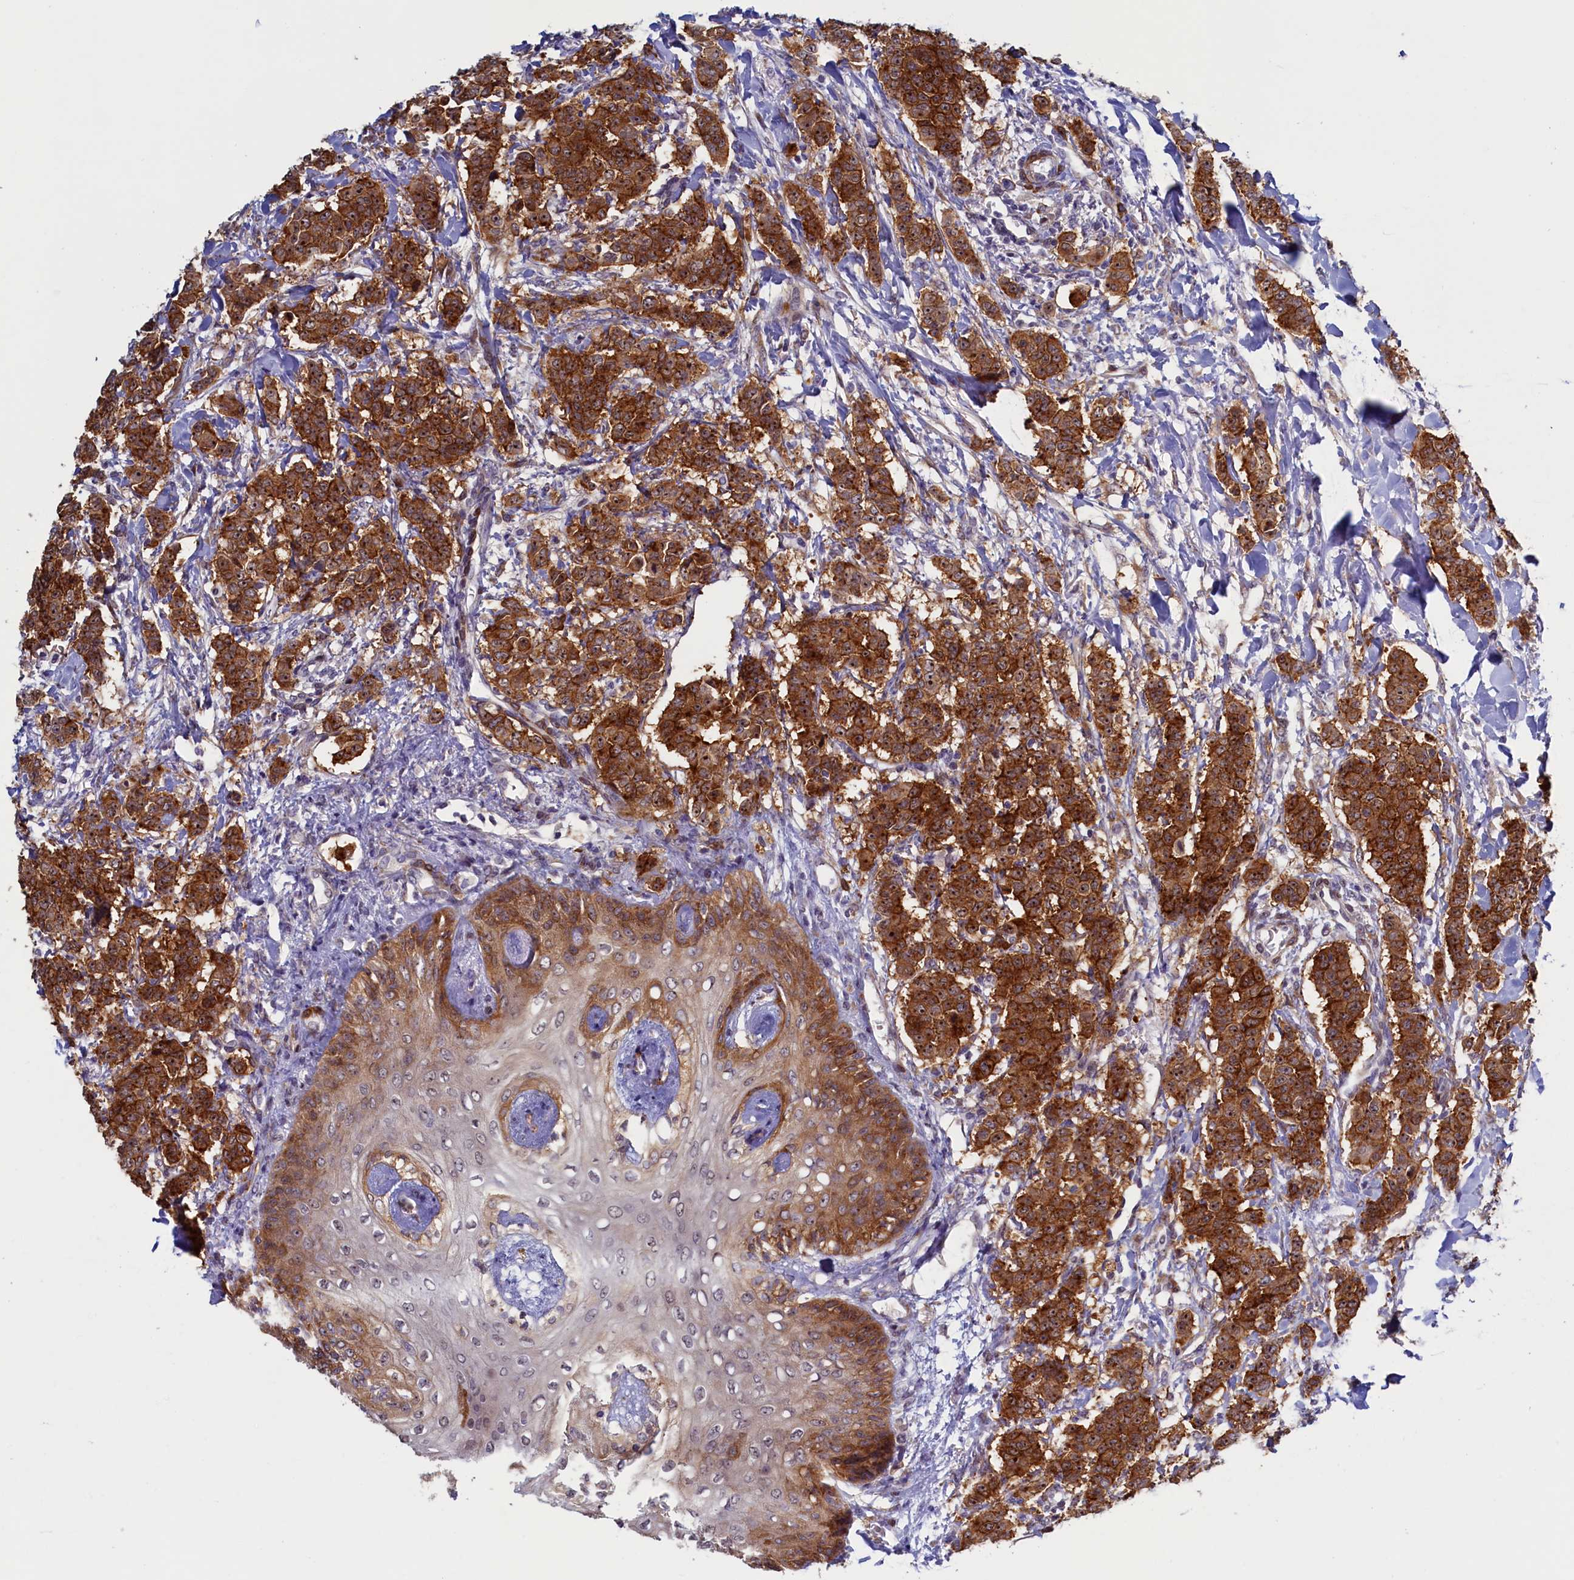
{"staining": {"intensity": "strong", "quantity": ">75%", "location": "cytoplasmic/membranous,nuclear"}, "tissue": "breast cancer", "cell_type": "Tumor cells", "image_type": "cancer", "snomed": [{"axis": "morphology", "description": "Duct carcinoma"}, {"axis": "topography", "description": "Breast"}], "caption": "Breast cancer (invasive ductal carcinoma) stained with a brown dye reveals strong cytoplasmic/membranous and nuclear positive staining in about >75% of tumor cells.", "gene": "PACSIN3", "patient": {"sex": "female", "age": 40}}